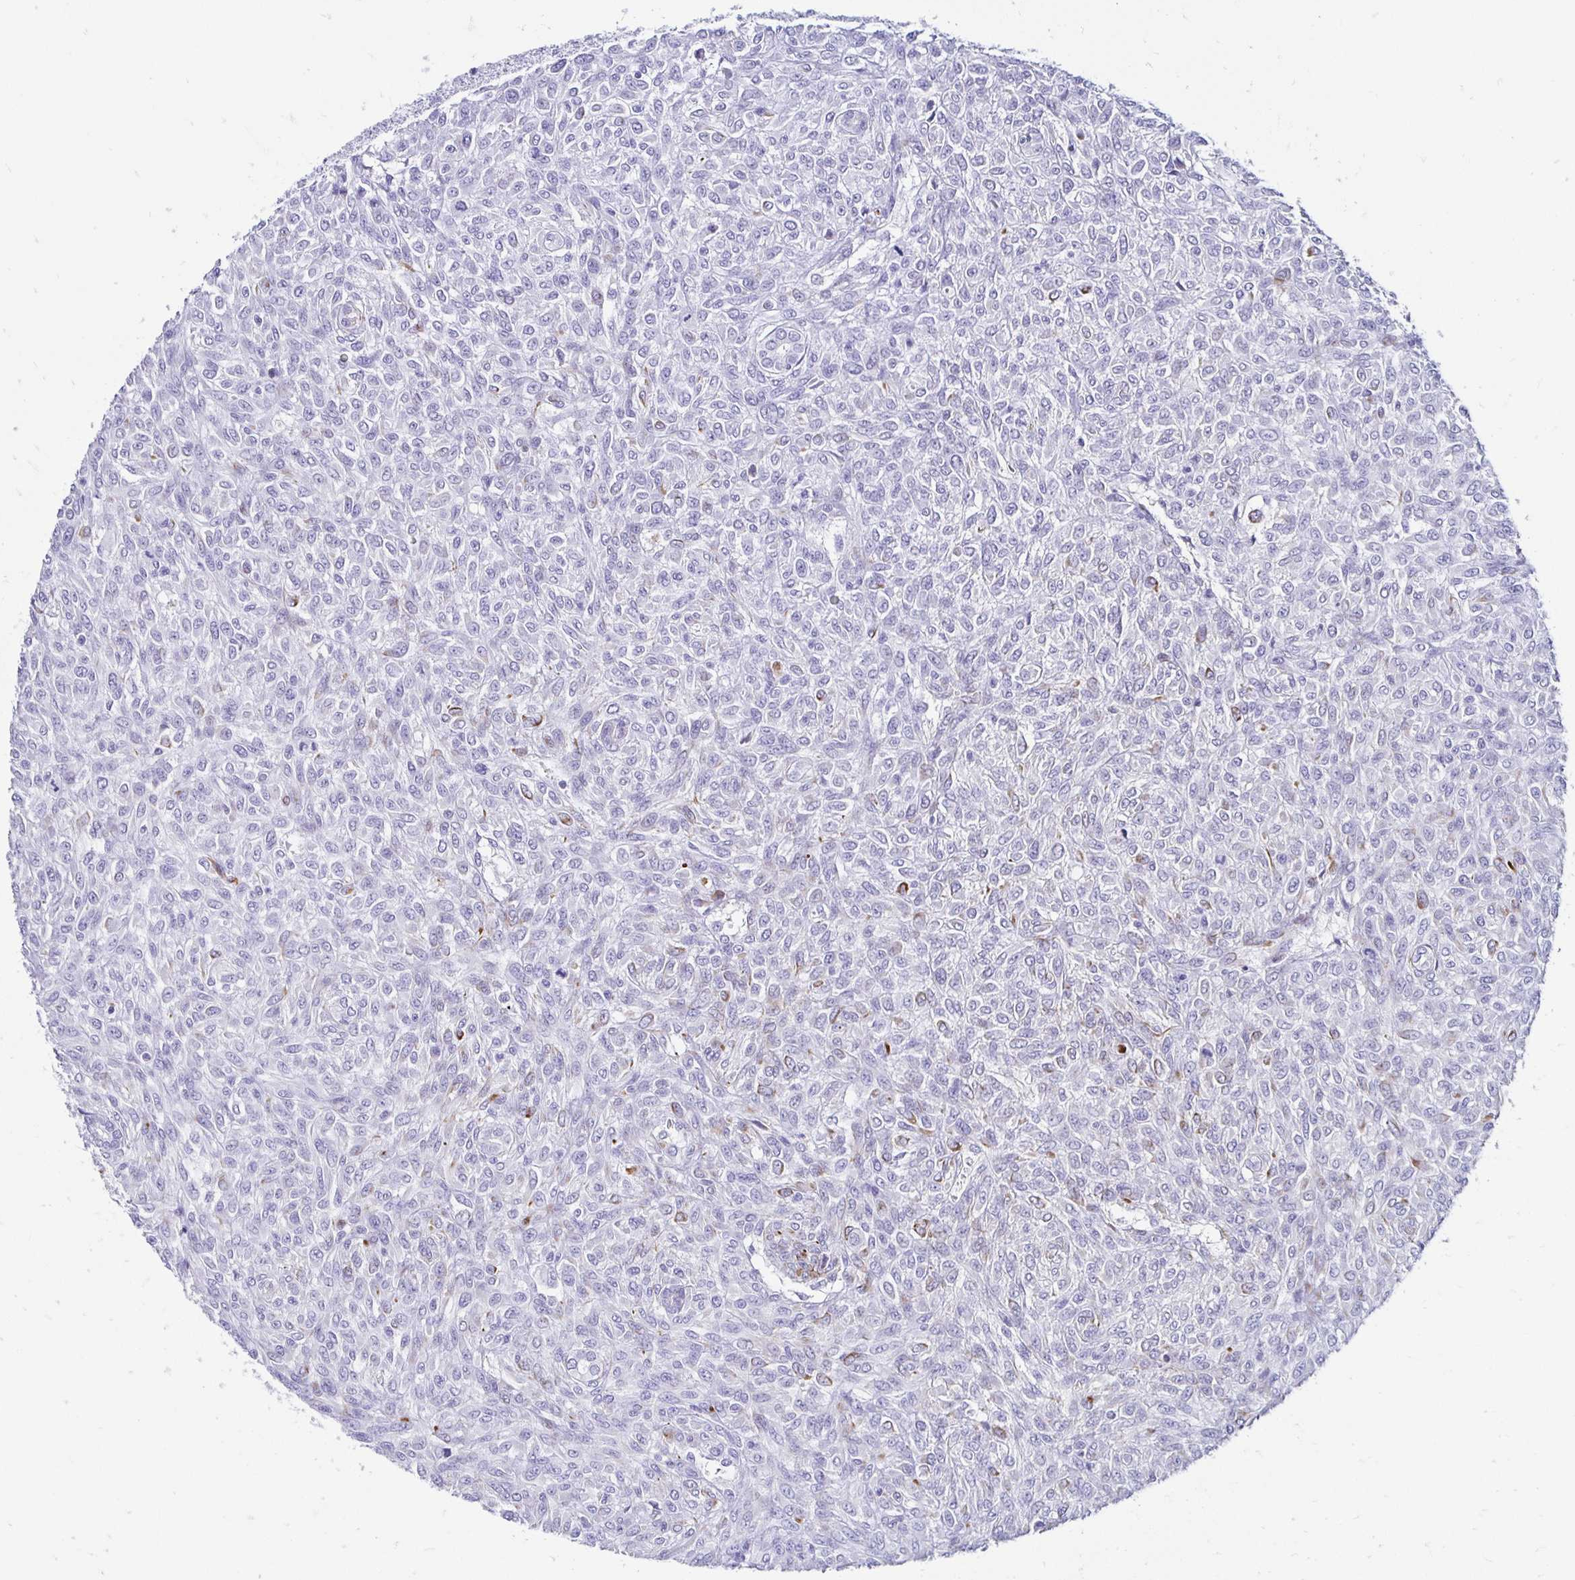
{"staining": {"intensity": "negative", "quantity": "none", "location": "none"}, "tissue": "renal cancer", "cell_type": "Tumor cells", "image_type": "cancer", "snomed": [{"axis": "morphology", "description": "Adenocarcinoma, NOS"}, {"axis": "topography", "description": "Kidney"}], "caption": "Immunohistochemistry (IHC) photomicrograph of renal cancer (adenocarcinoma) stained for a protein (brown), which reveals no expression in tumor cells. The staining is performed using DAB (3,3'-diaminobenzidine) brown chromogen with nuclei counter-stained in using hematoxylin.", "gene": "TMEM54", "patient": {"sex": "male", "age": 58}}